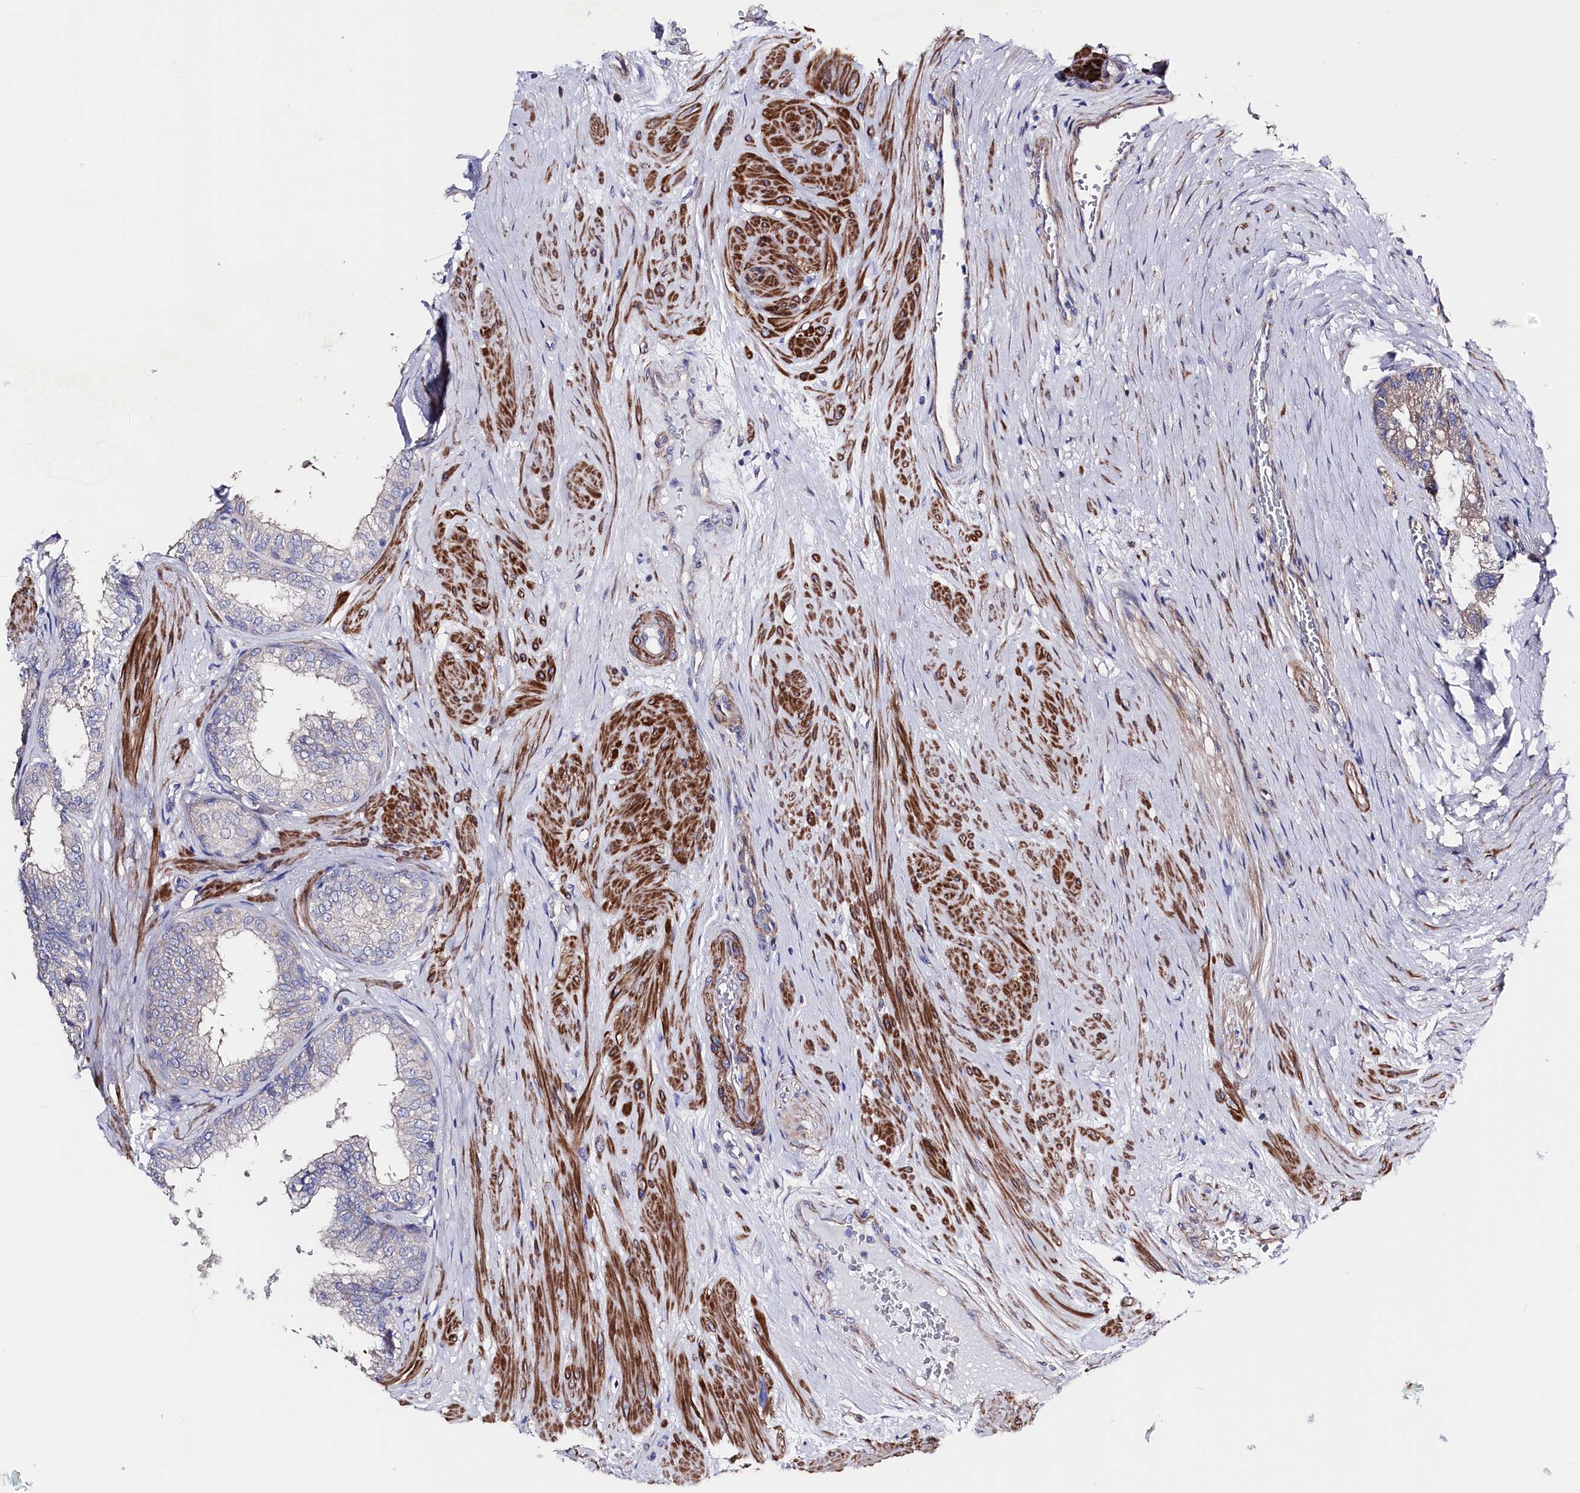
{"staining": {"intensity": "weak", "quantity": "<25%", "location": "cytoplasmic/membranous"}, "tissue": "prostate", "cell_type": "Glandular cells", "image_type": "normal", "snomed": [{"axis": "morphology", "description": "Normal tissue, NOS"}, {"axis": "topography", "description": "Prostate"}], "caption": "DAB immunohistochemical staining of benign prostate displays no significant positivity in glandular cells. The staining was performed using DAB to visualize the protein expression in brown, while the nuclei were stained in blue with hematoxylin (Magnification: 20x).", "gene": "WNT8A", "patient": {"sex": "male", "age": 60}}